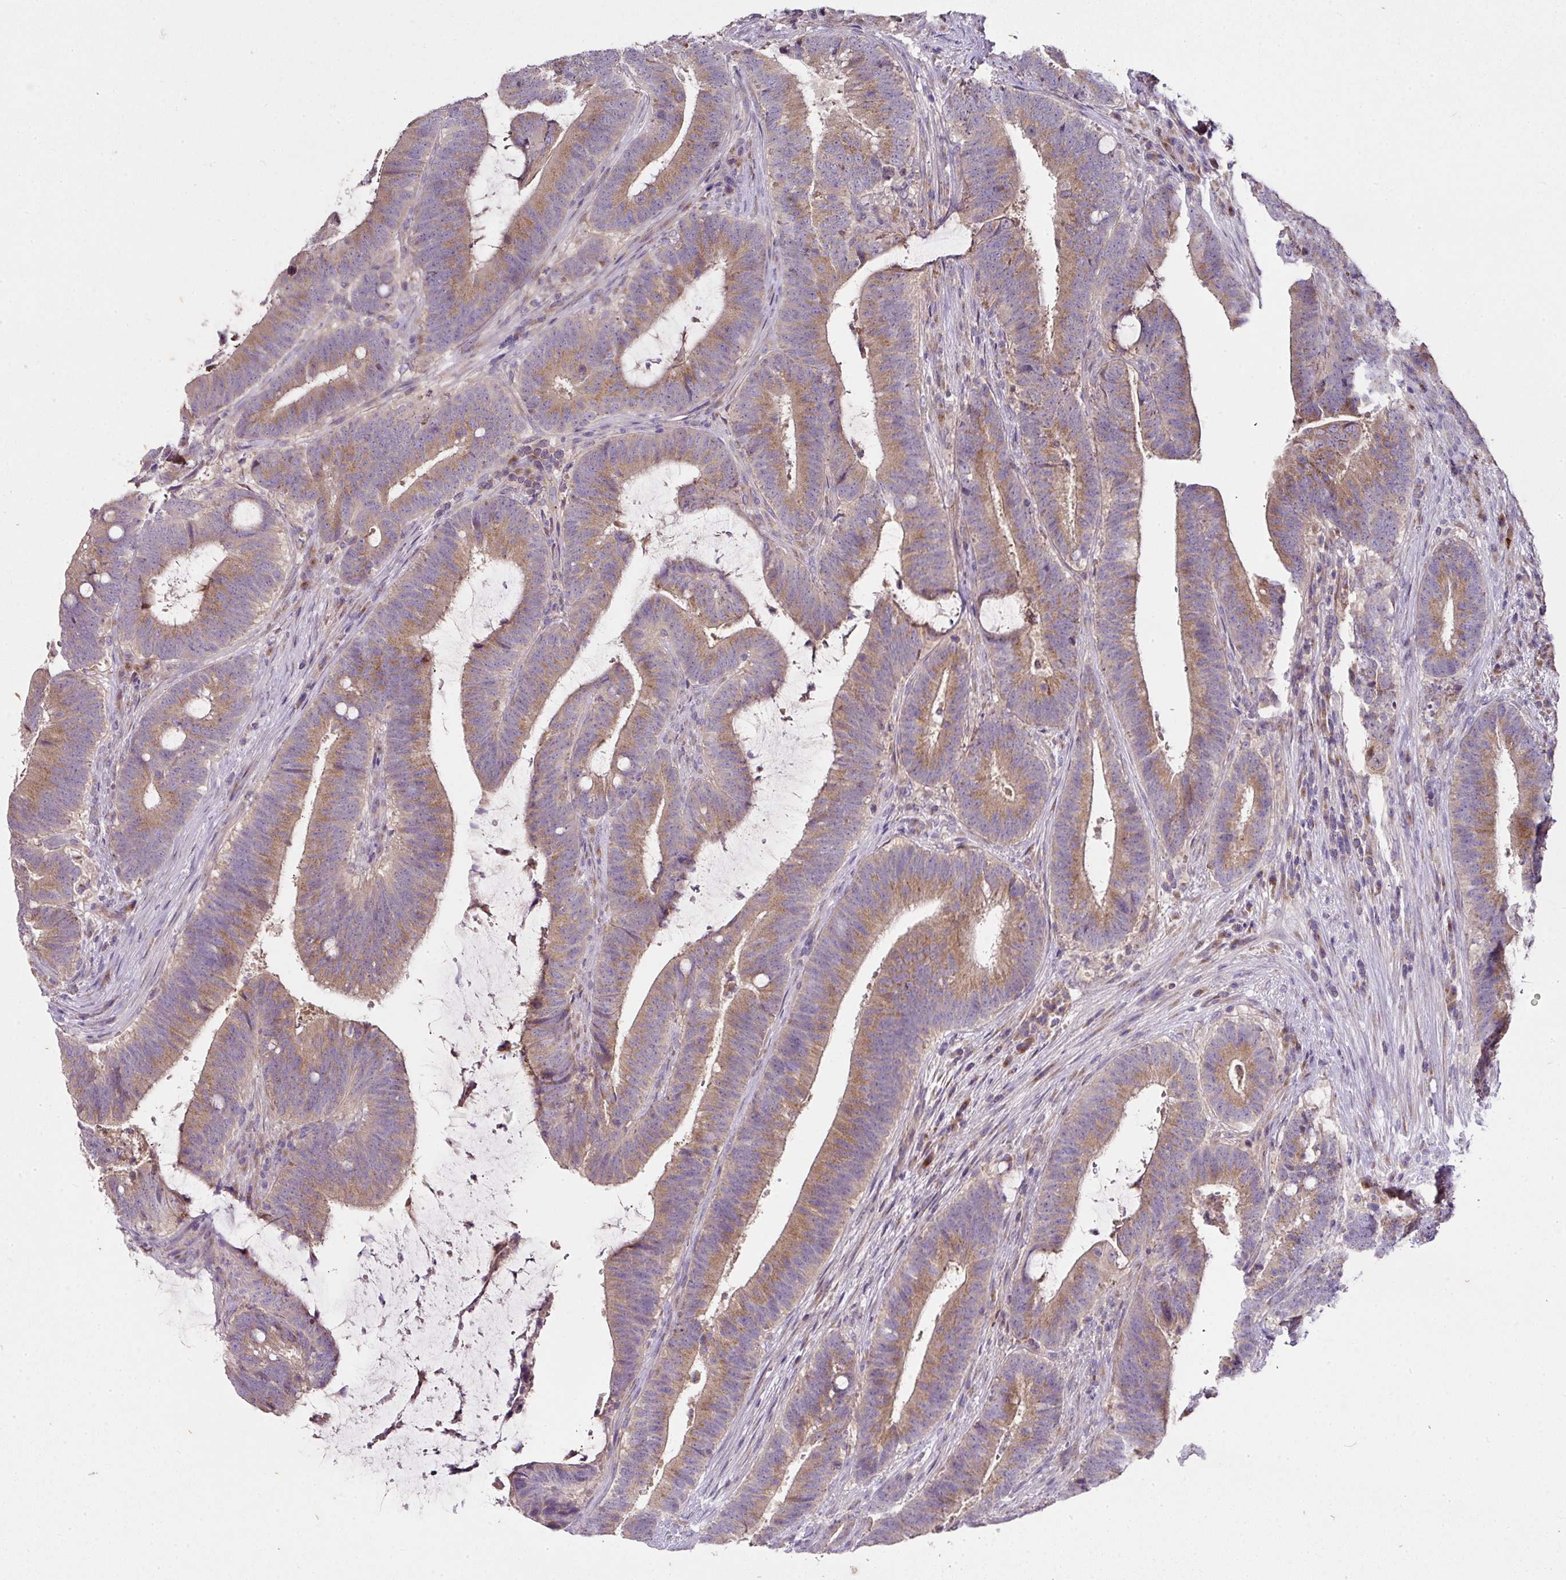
{"staining": {"intensity": "moderate", "quantity": ">75%", "location": "cytoplasmic/membranous"}, "tissue": "colorectal cancer", "cell_type": "Tumor cells", "image_type": "cancer", "snomed": [{"axis": "morphology", "description": "Adenocarcinoma, NOS"}, {"axis": "topography", "description": "Colon"}], "caption": "This is a micrograph of immunohistochemistry (IHC) staining of adenocarcinoma (colorectal), which shows moderate positivity in the cytoplasmic/membranous of tumor cells.", "gene": "SKIC2", "patient": {"sex": "female", "age": 43}}